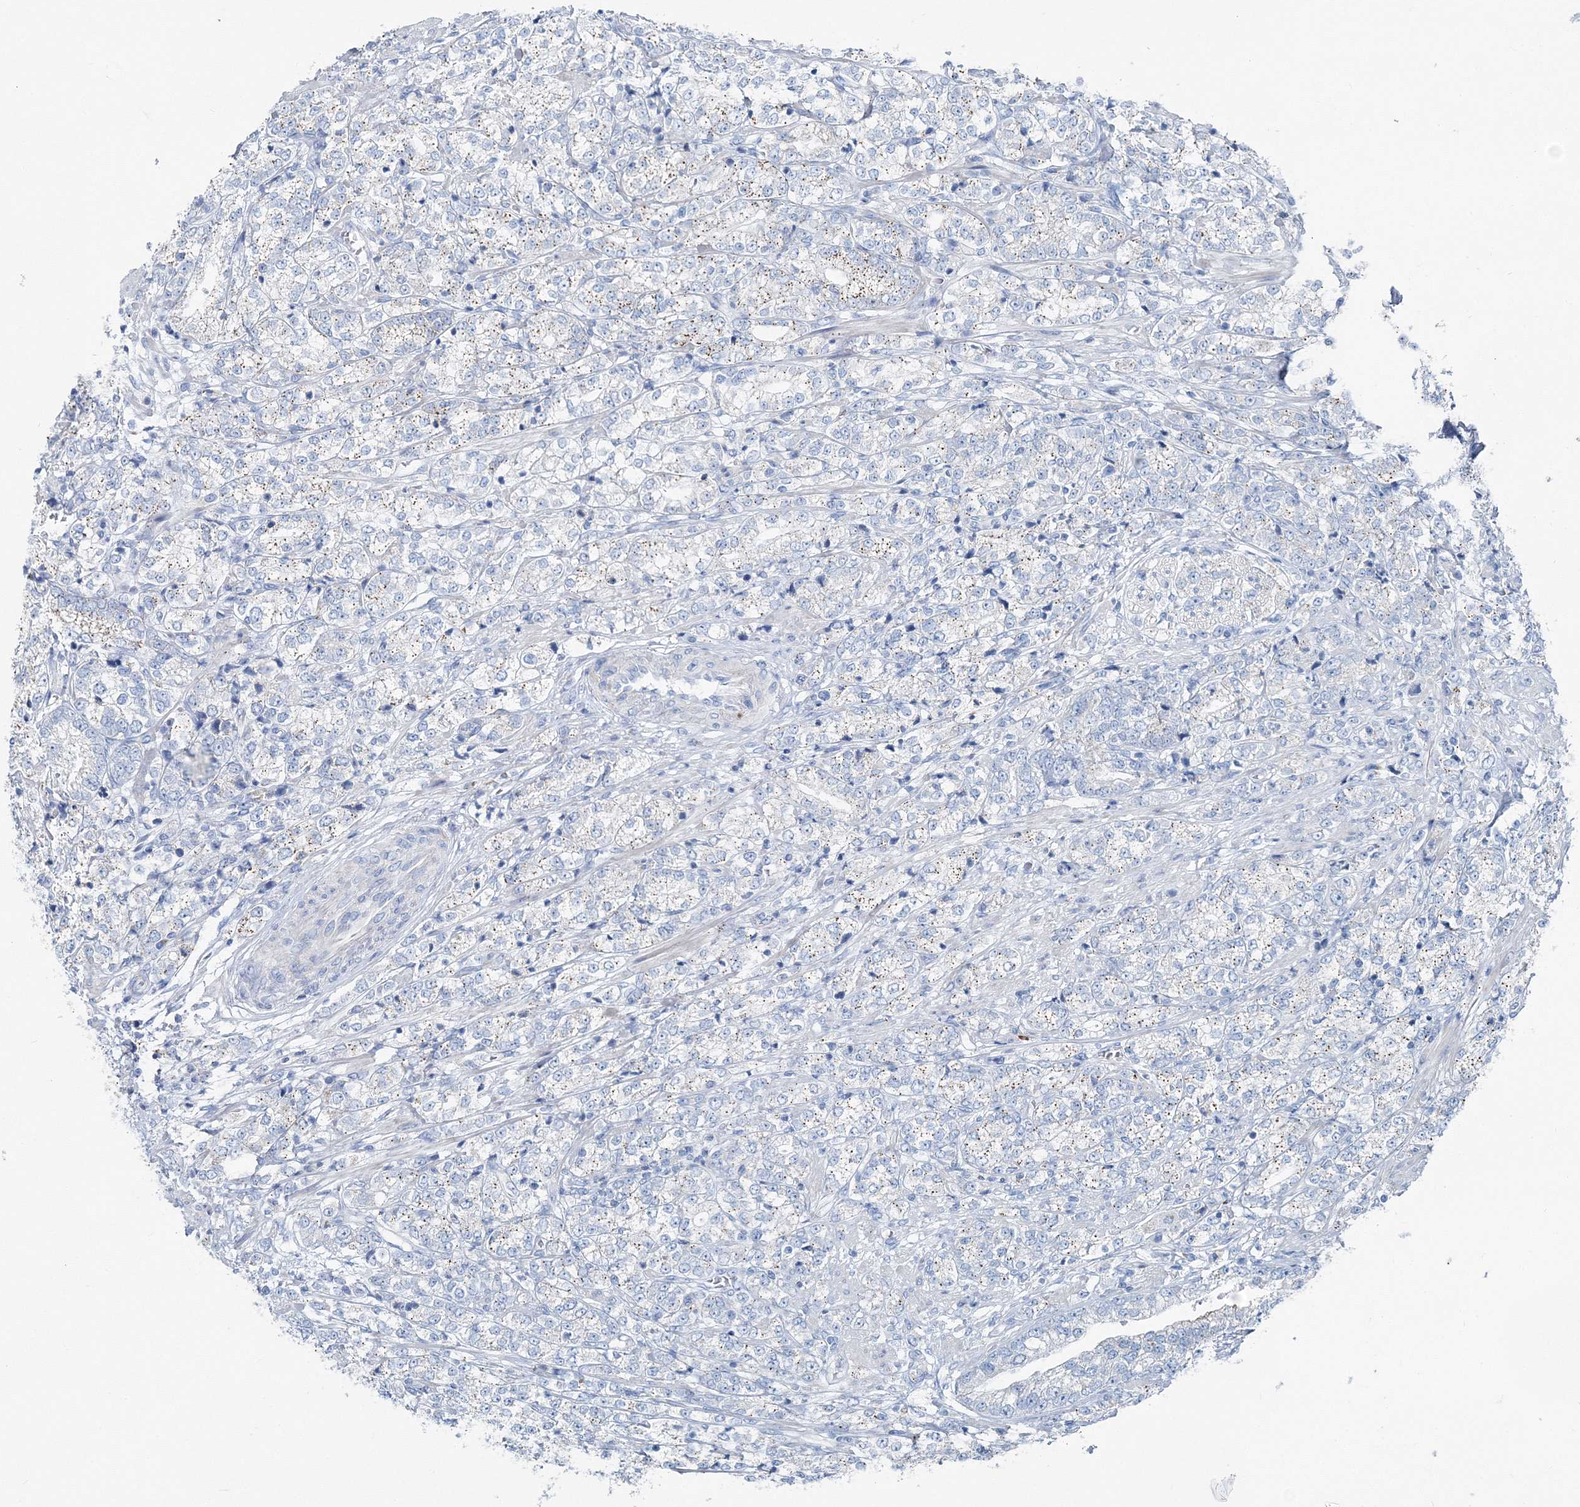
{"staining": {"intensity": "negative", "quantity": "none", "location": "none"}, "tissue": "prostate cancer", "cell_type": "Tumor cells", "image_type": "cancer", "snomed": [{"axis": "morphology", "description": "Adenocarcinoma, High grade"}, {"axis": "topography", "description": "Prostate"}], "caption": "Tumor cells are negative for protein expression in human adenocarcinoma (high-grade) (prostate).", "gene": "GABARAPL2", "patient": {"sex": "male", "age": 69}}